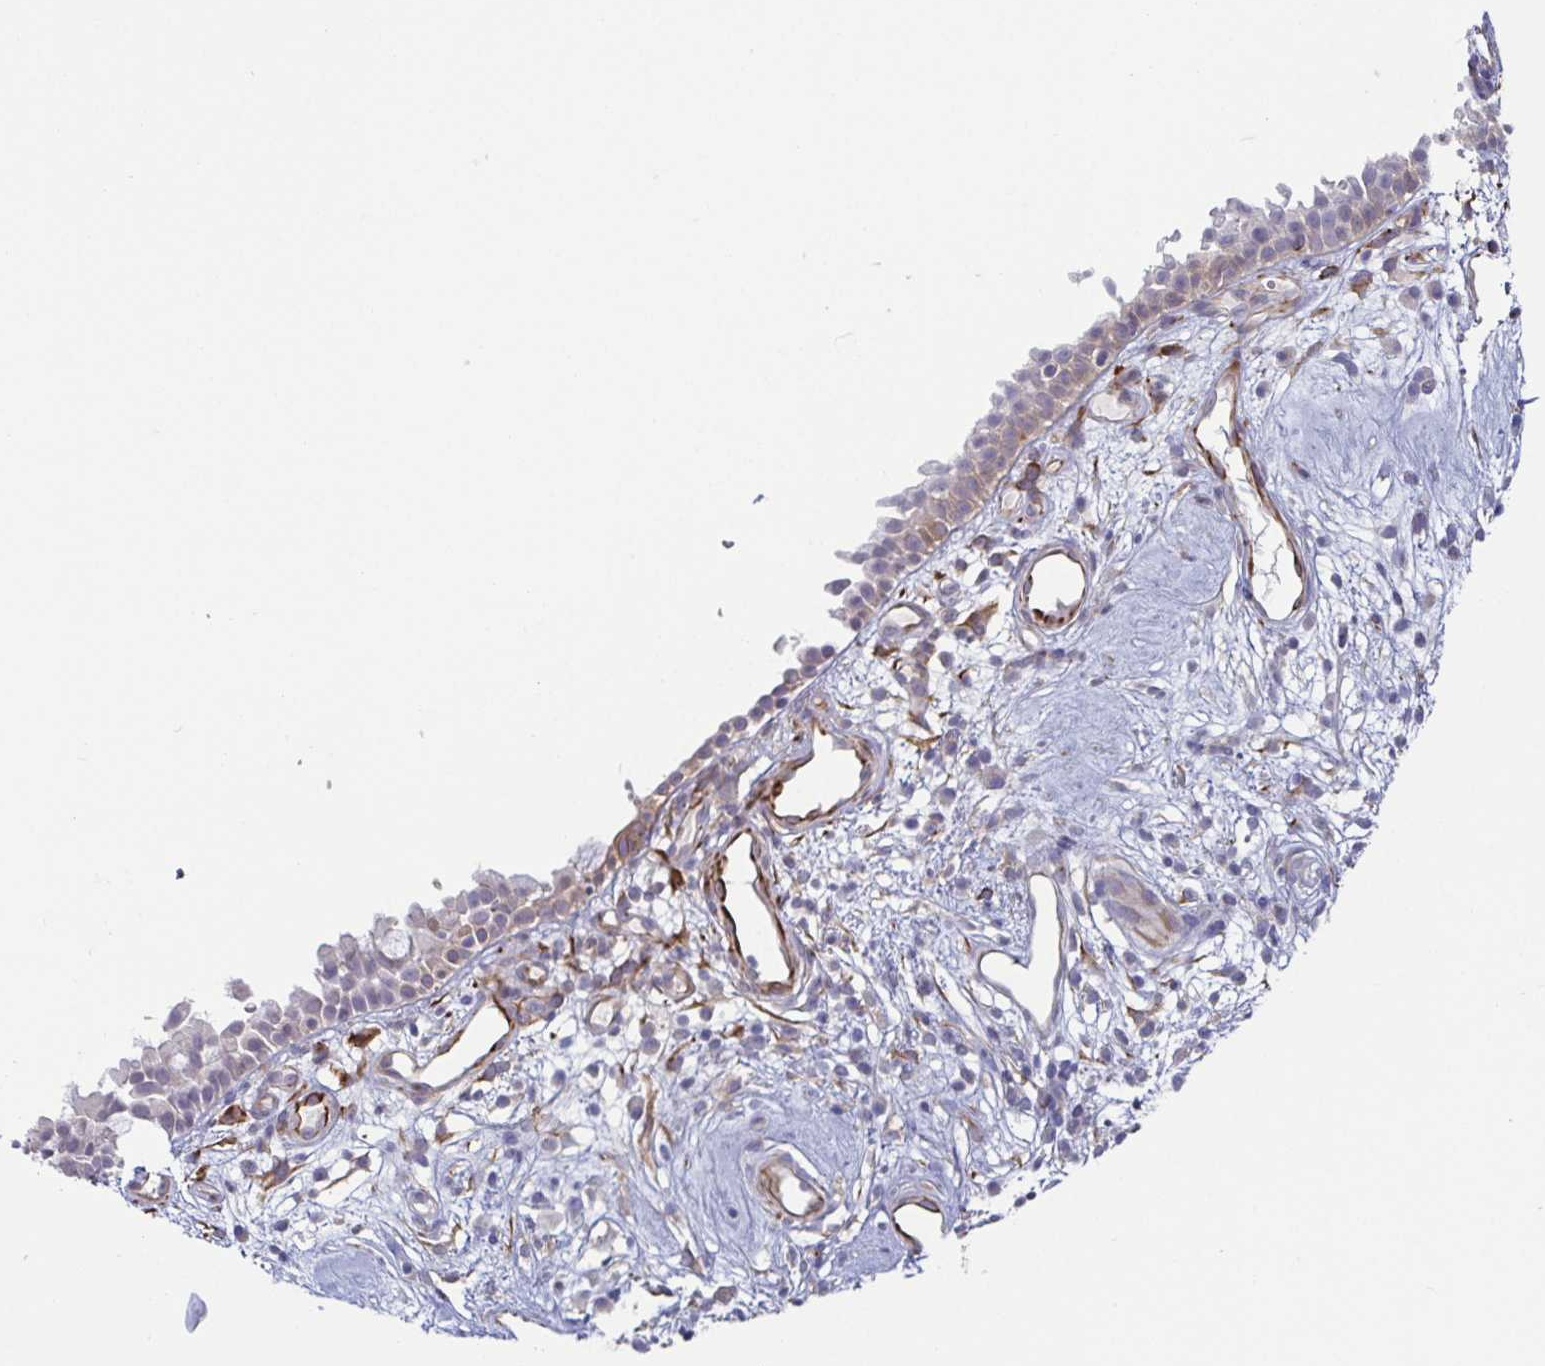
{"staining": {"intensity": "weak", "quantity": "<25%", "location": "cytoplasmic/membranous"}, "tissue": "nasopharynx", "cell_type": "Respiratory epithelial cells", "image_type": "normal", "snomed": [{"axis": "morphology", "description": "Normal tissue, NOS"}, {"axis": "morphology", "description": "Inflammation, NOS"}, {"axis": "topography", "description": "Nasopharynx"}], "caption": "Immunohistochemistry (IHC) image of normal human nasopharynx stained for a protein (brown), which demonstrates no staining in respiratory epithelial cells. (Immunohistochemistry (IHC), brightfield microscopy, high magnification).", "gene": "COL17A1", "patient": {"sex": "male", "age": 54}}